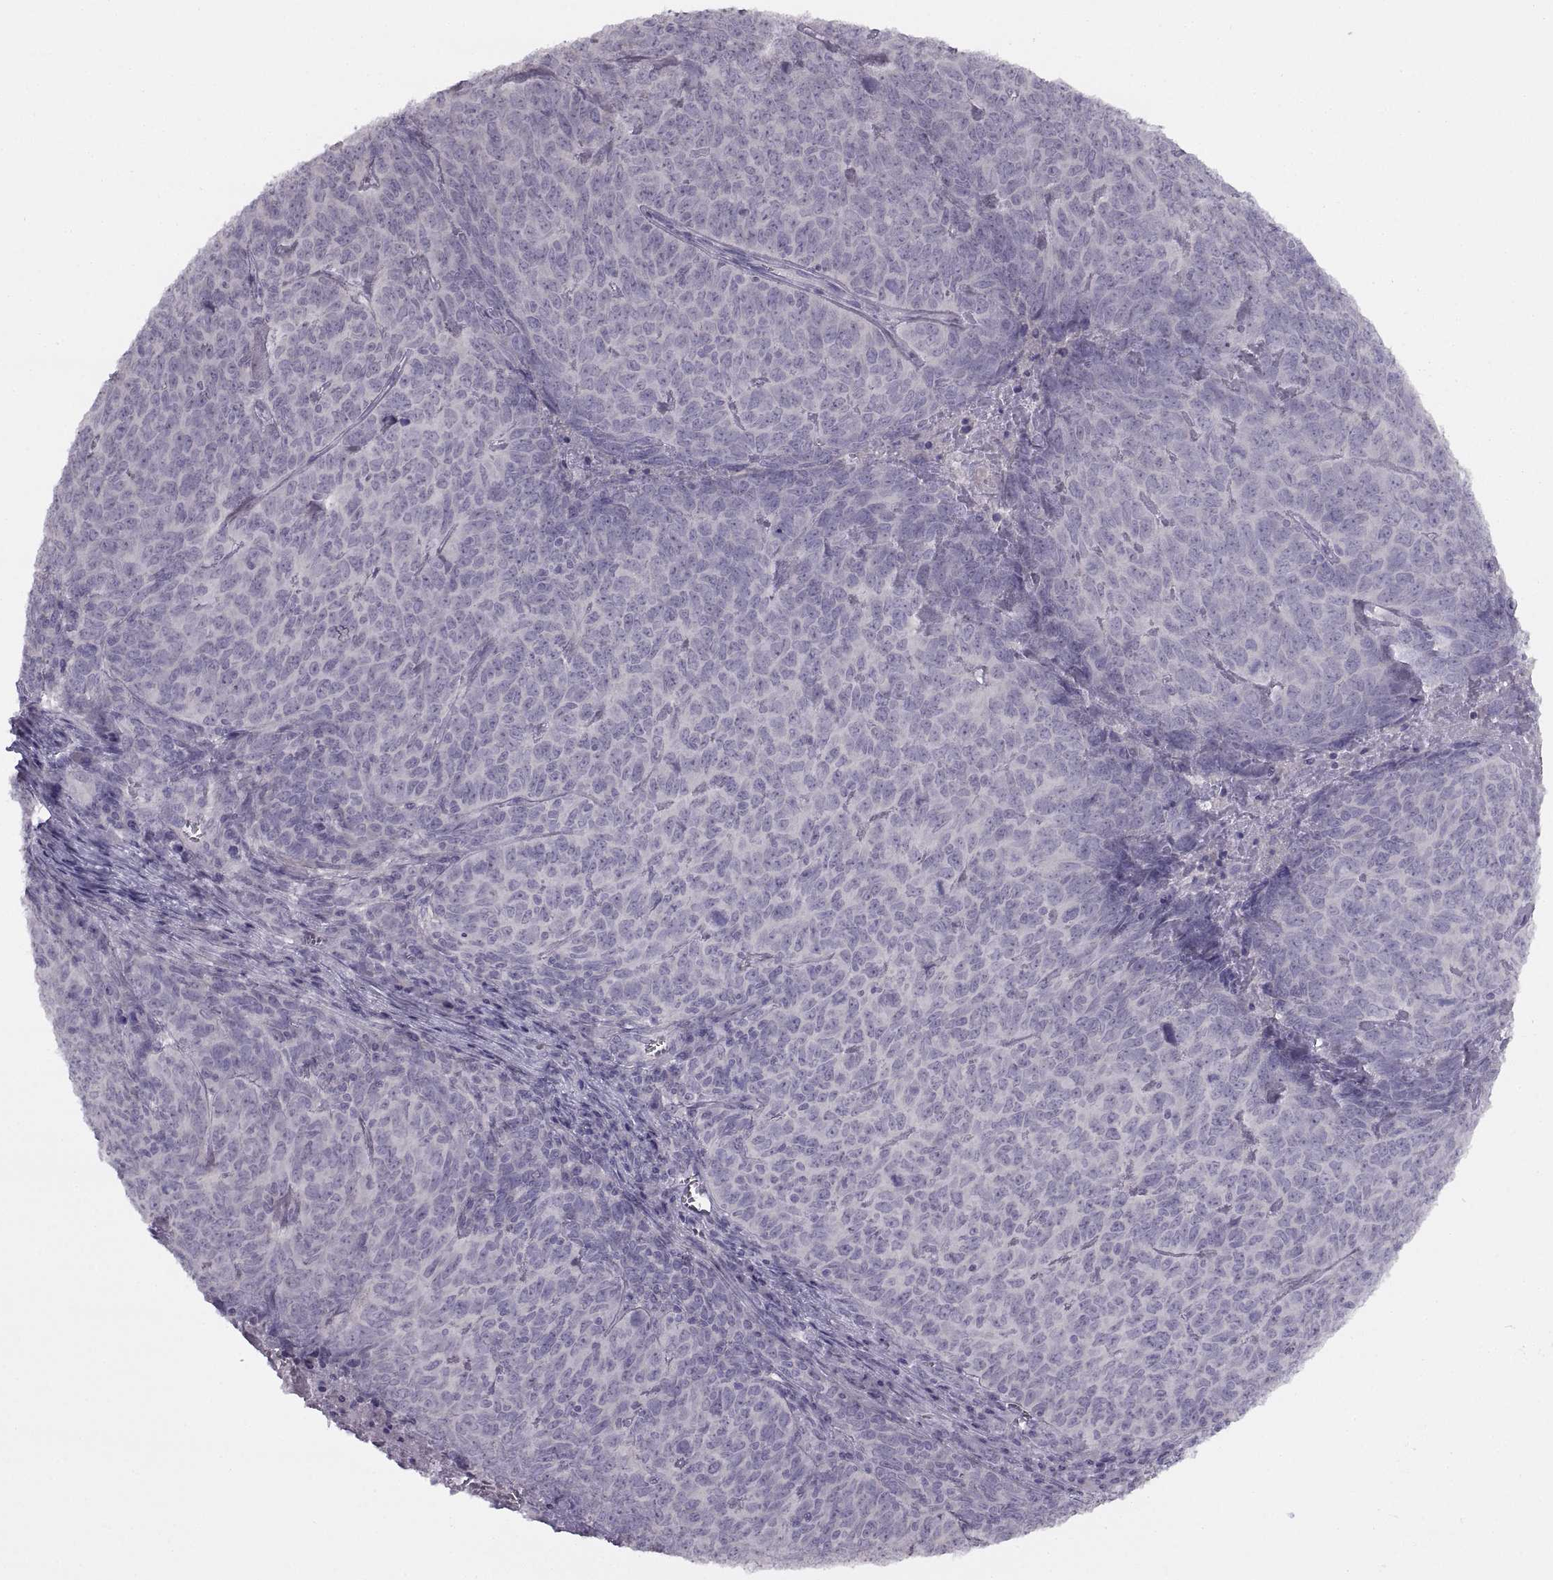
{"staining": {"intensity": "negative", "quantity": "none", "location": "none"}, "tissue": "skin cancer", "cell_type": "Tumor cells", "image_type": "cancer", "snomed": [{"axis": "morphology", "description": "Squamous cell carcinoma, NOS"}, {"axis": "topography", "description": "Skin"}, {"axis": "topography", "description": "Anal"}], "caption": "Skin squamous cell carcinoma was stained to show a protein in brown. There is no significant staining in tumor cells.", "gene": "BSPH1", "patient": {"sex": "female", "age": 51}}